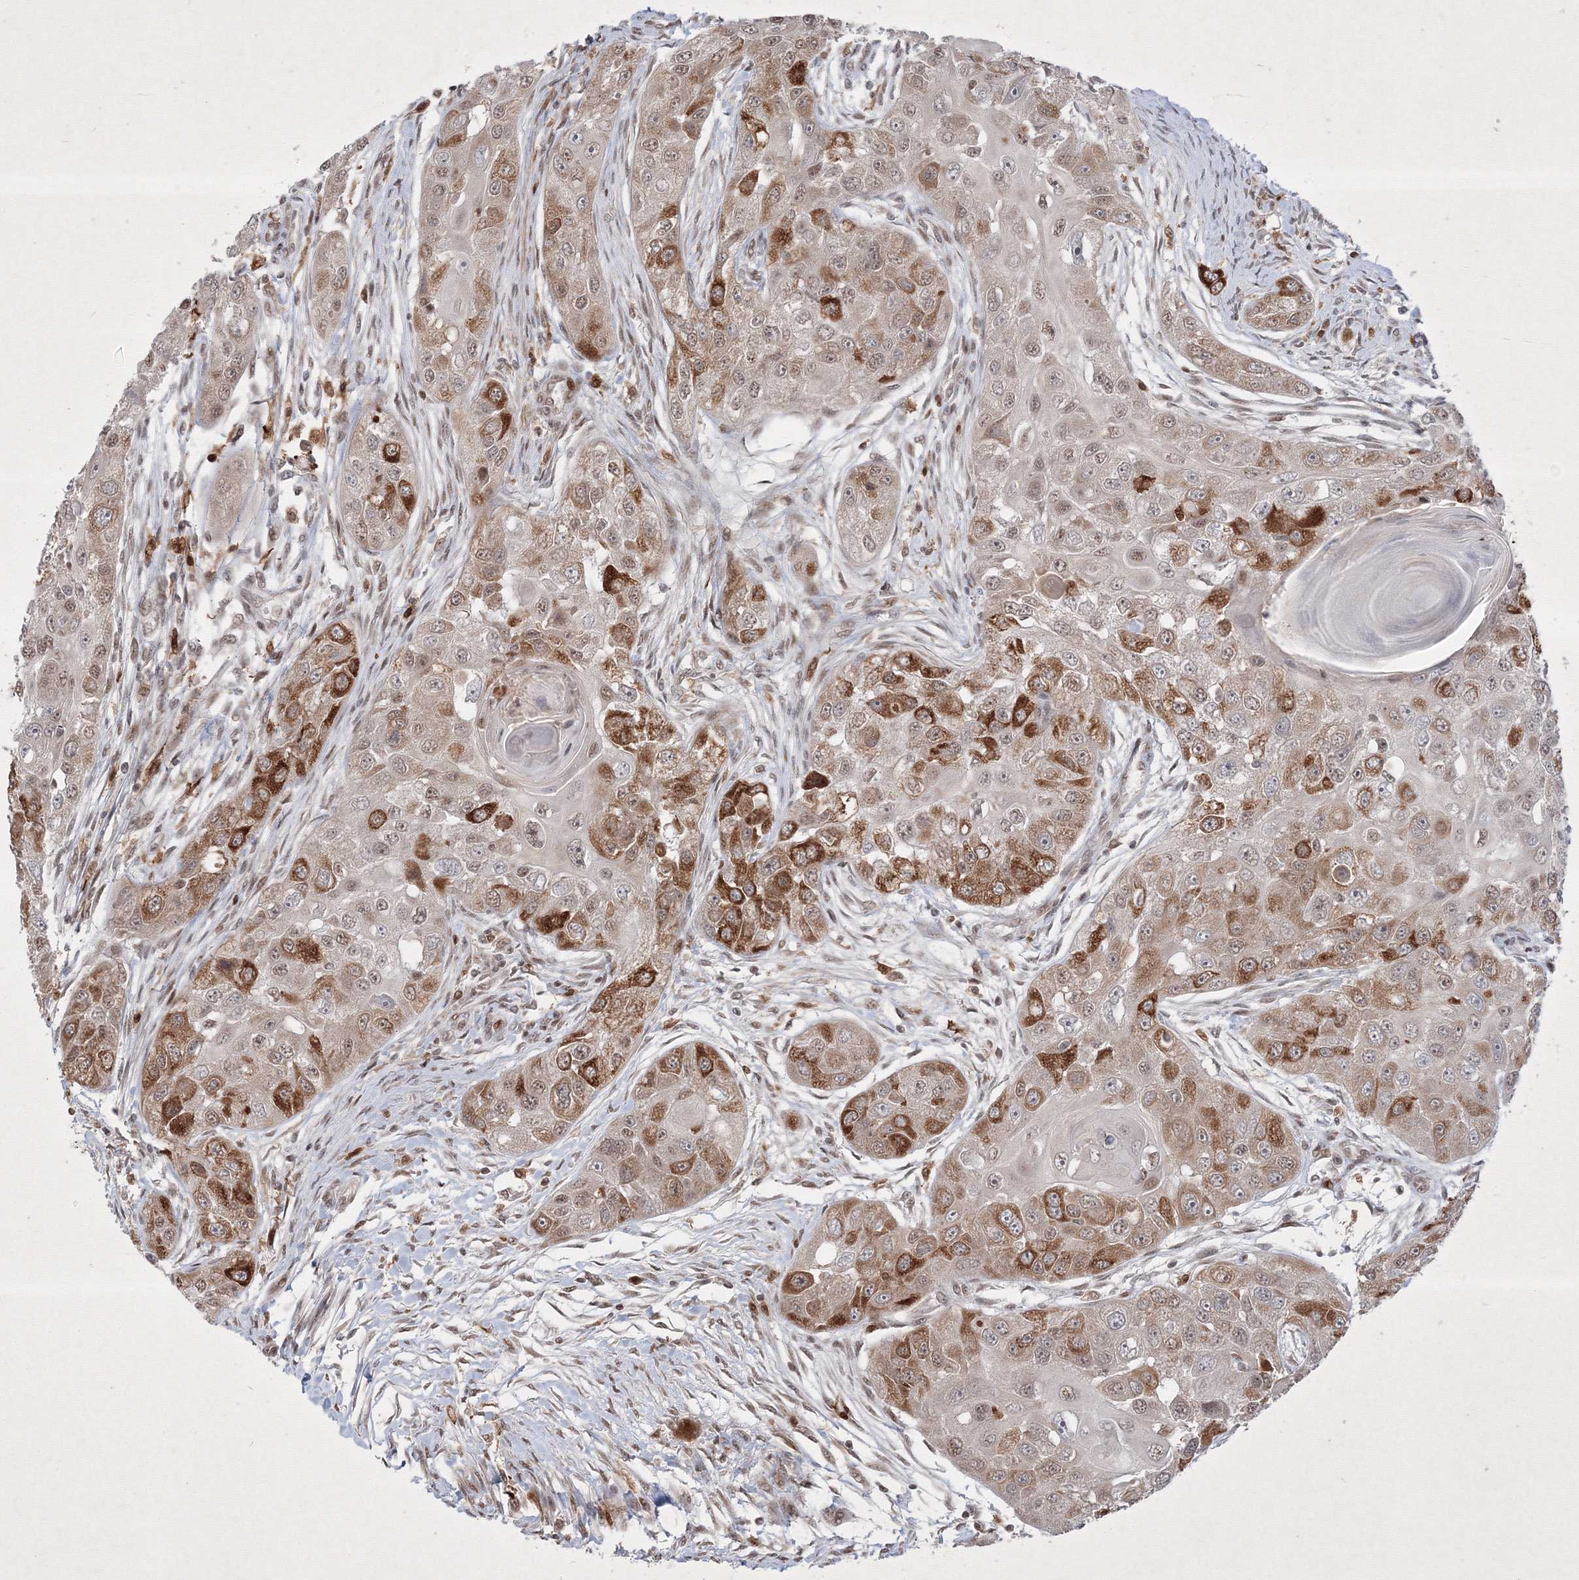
{"staining": {"intensity": "moderate", "quantity": ">75%", "location": "cytoplasmic/membranous,nuclear"}, "tissue": "head and neck cancer", "cell_type": "Tumor cells", "image_type": "cancer", "snomed": [{"axis": "morphology", "description": "Normal tissue, NOS"}, {"axis": "morphology", "description": "Squamous cell carcinoma, NOS"}, {"axis": "topography", "description": "Skeletal muscle"}, {"axis": "topography", "description": "Head-Neck"}], "caption": "Head and neck cancer (squamous cell carcinoma) tissue shows moderate cytoplasmic/membranous and nuclear expression in approximately >75% of tumor cells (brown staining indicates protein expression, while blue staining denotes nuclei).", "gene": "TAB1", "patient": {"sex": "male", "age": 51}}